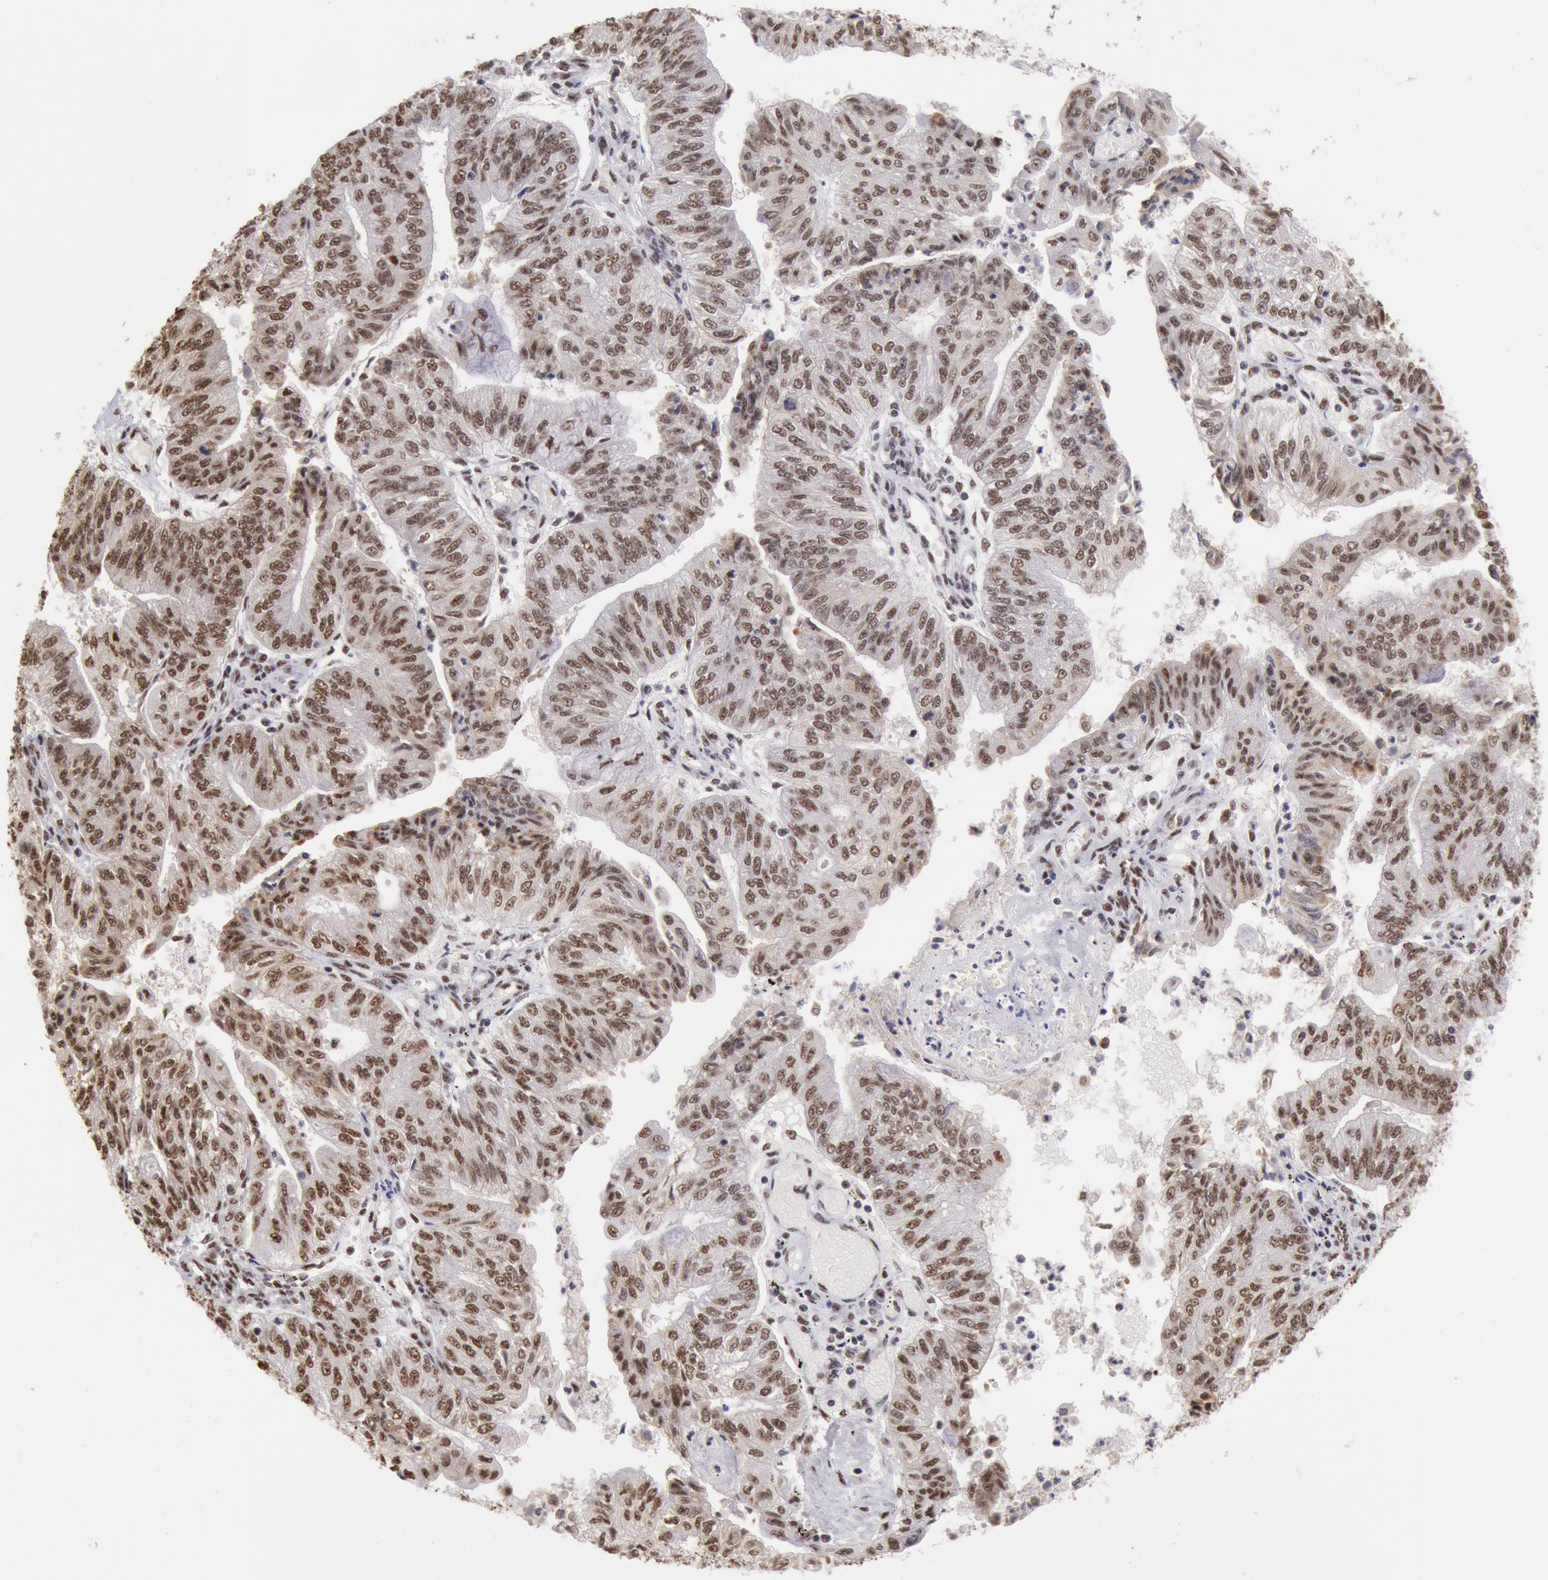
{"staining": {"intensity": "moderate", "quantity": ">75%", "location": "cytoplasmic/membranous,nuclear"}, "tissue": "endometrial cancer", "cell_type": "Tumor cells", "image_type": "cancer", "snomed": [{"axis": "morphology", "description": "Adenocarcinoma, NOS"}, {"axis": "topography", "description": "Endometrium"}], "caption": "Endometrial cancer was stained to show a protein in brown. There is medium levels of moderate cytoplasmic/membranous and nuclear staining in approximately >75% of tumor cells.", "gene": "SNRPD3", "patient": {"sex": "female", "age": 59}}